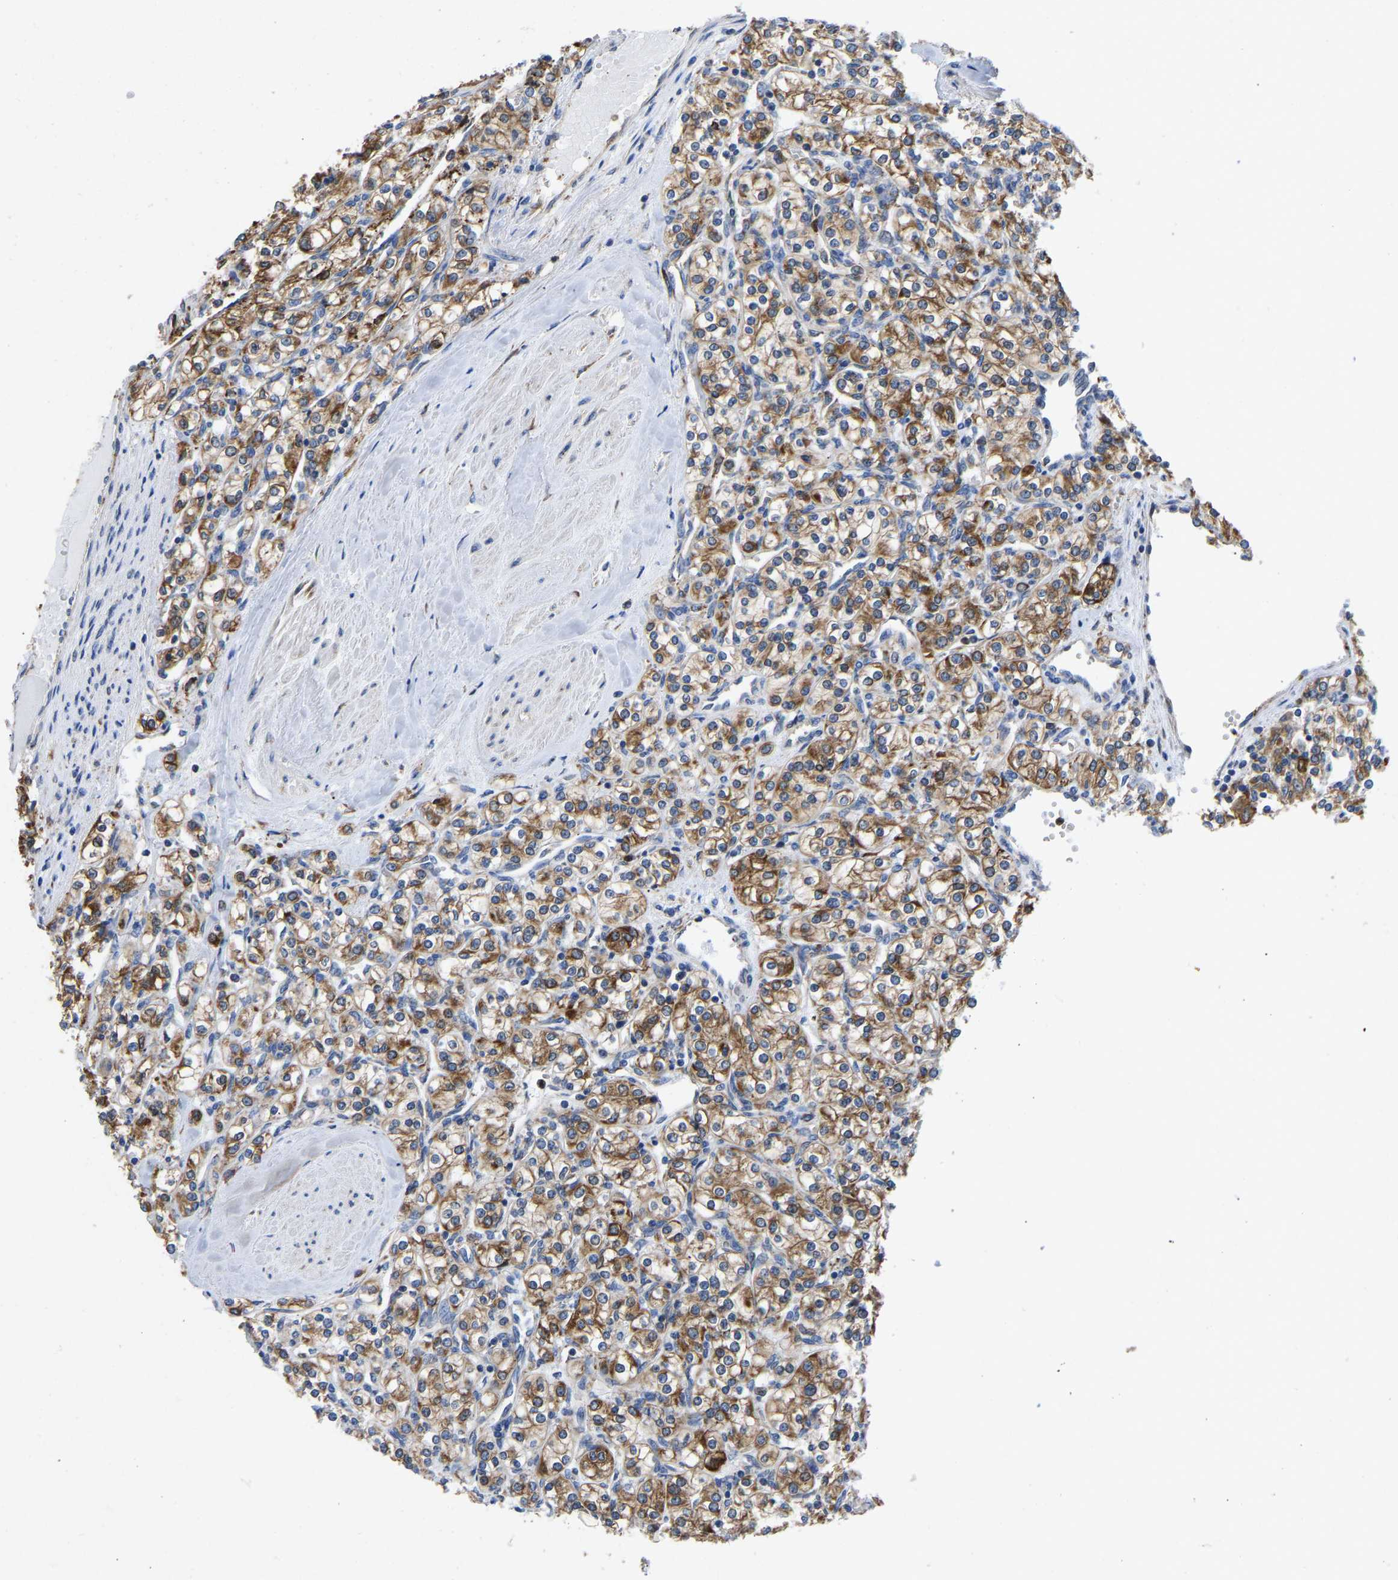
{"staining": {"intensity": "moderate", "quantity": ">75%", "location": "cytoplasmic/membranous"}, "tissue": "renal cancer", "cell_type": "Tumor cells", "image_type": "cancer", "snomed": [{"axis": "morphology", "description": "Adenocarcinoma, NOS"}, {"axis": "topography", "description": "Kidney"}], "caption": "Renal cancer stained for a protein (brown) displays moderate cytoplasmic/membranous positive staining in about >75% of tumor cells.", "gene": "P4HB", "patient": {"sex": "male", "age": 77}}